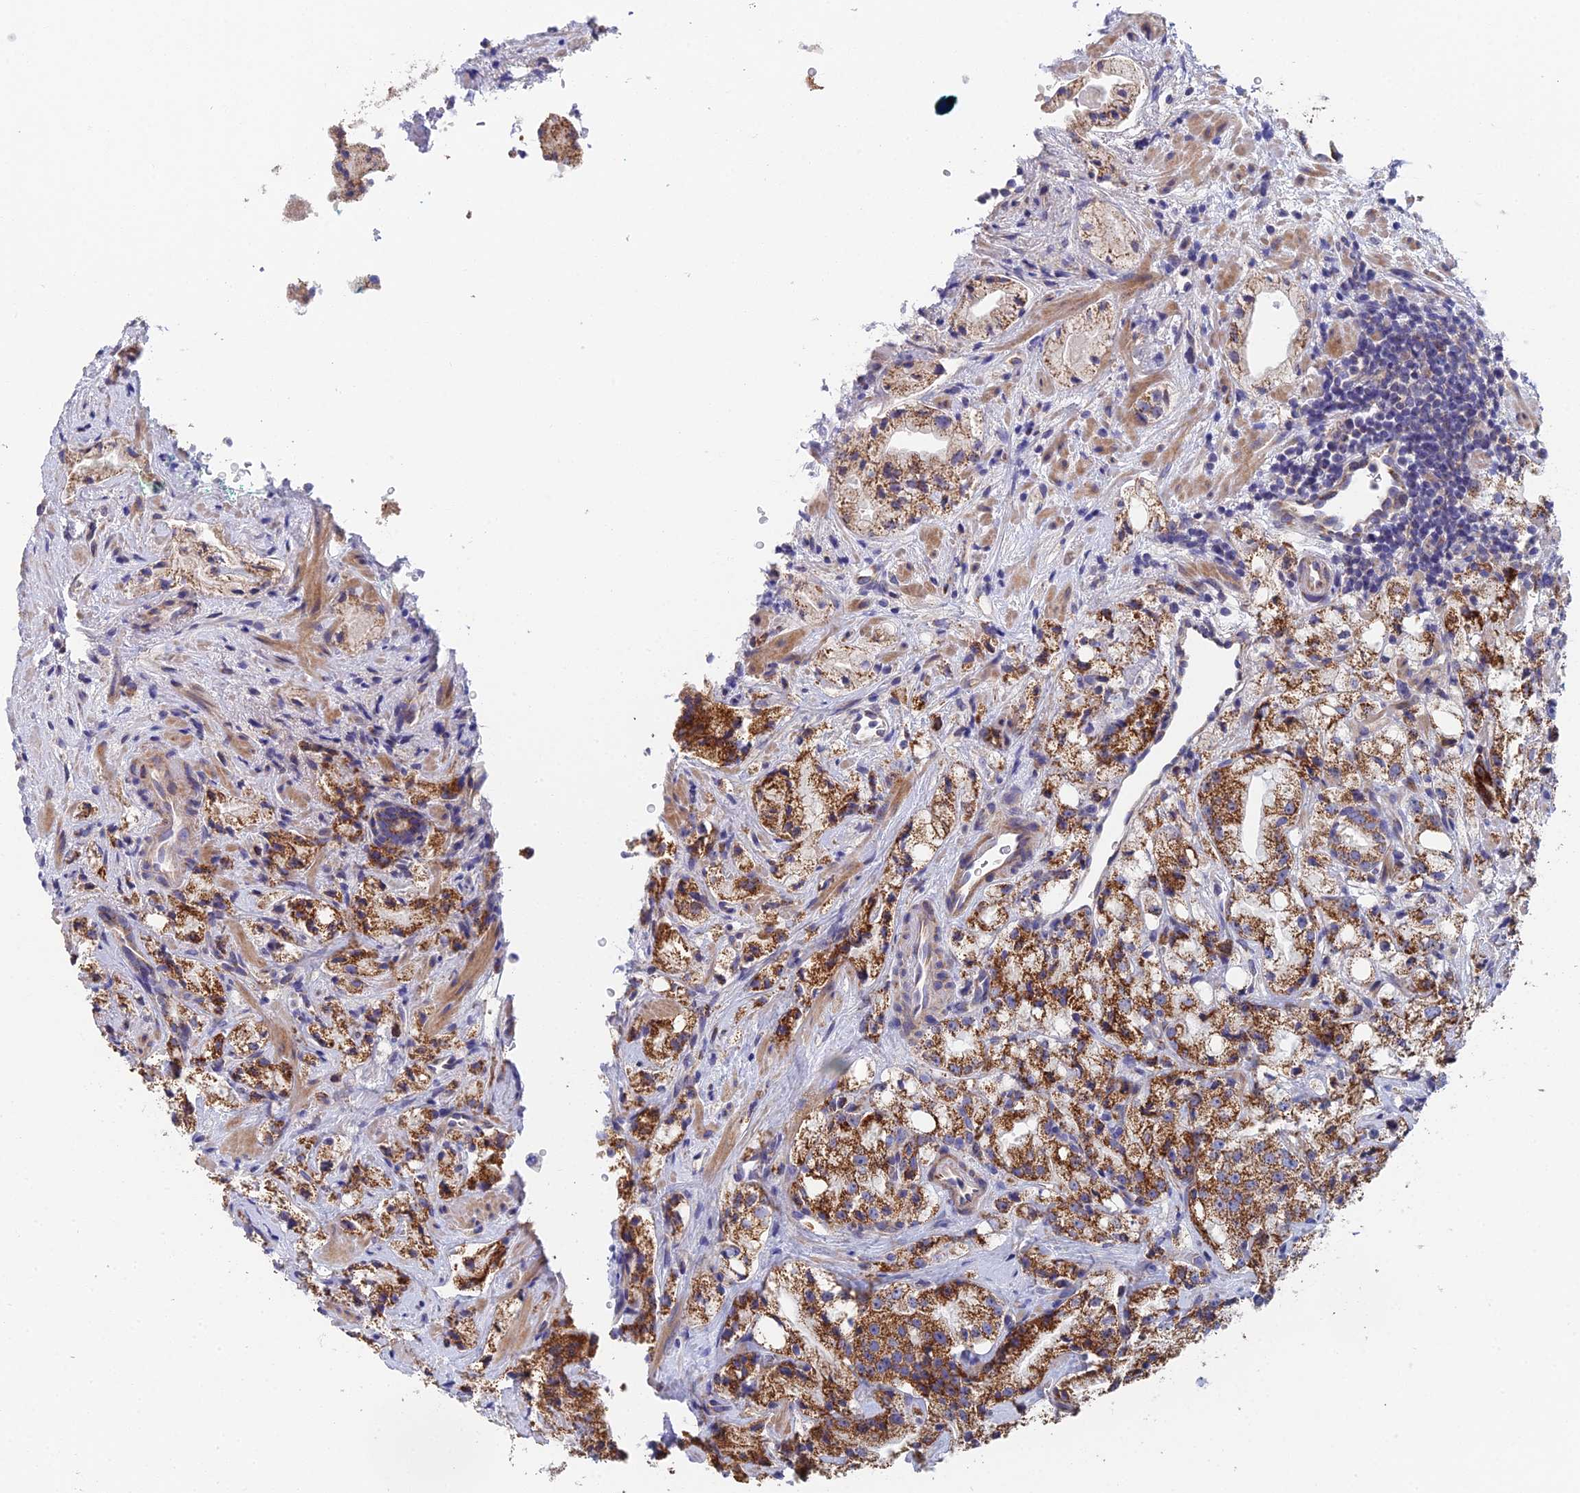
{"staining": {"intensity": "moderate", "quantity": ">75%", "location": "cytoplasmic/membranous"}, "tissue": "prostate cancer", "cell_type": "Tumor cells", "image_type": "cancer", "snomed": [{"axis": "morphology", "description": "Adenocarcinoma, High grade"}, {"axis": "topography", "description": "Prostate"}], "caption": "Immunohistochemistry of prostate adenocarcinoma (high-grade) demonstrates medium levels of moderate cytoplasmic/membranous expression in approximately >75% of tumor cells.", "gene": "ECSIT", "patient": {"sex": "male", "age": 64}}